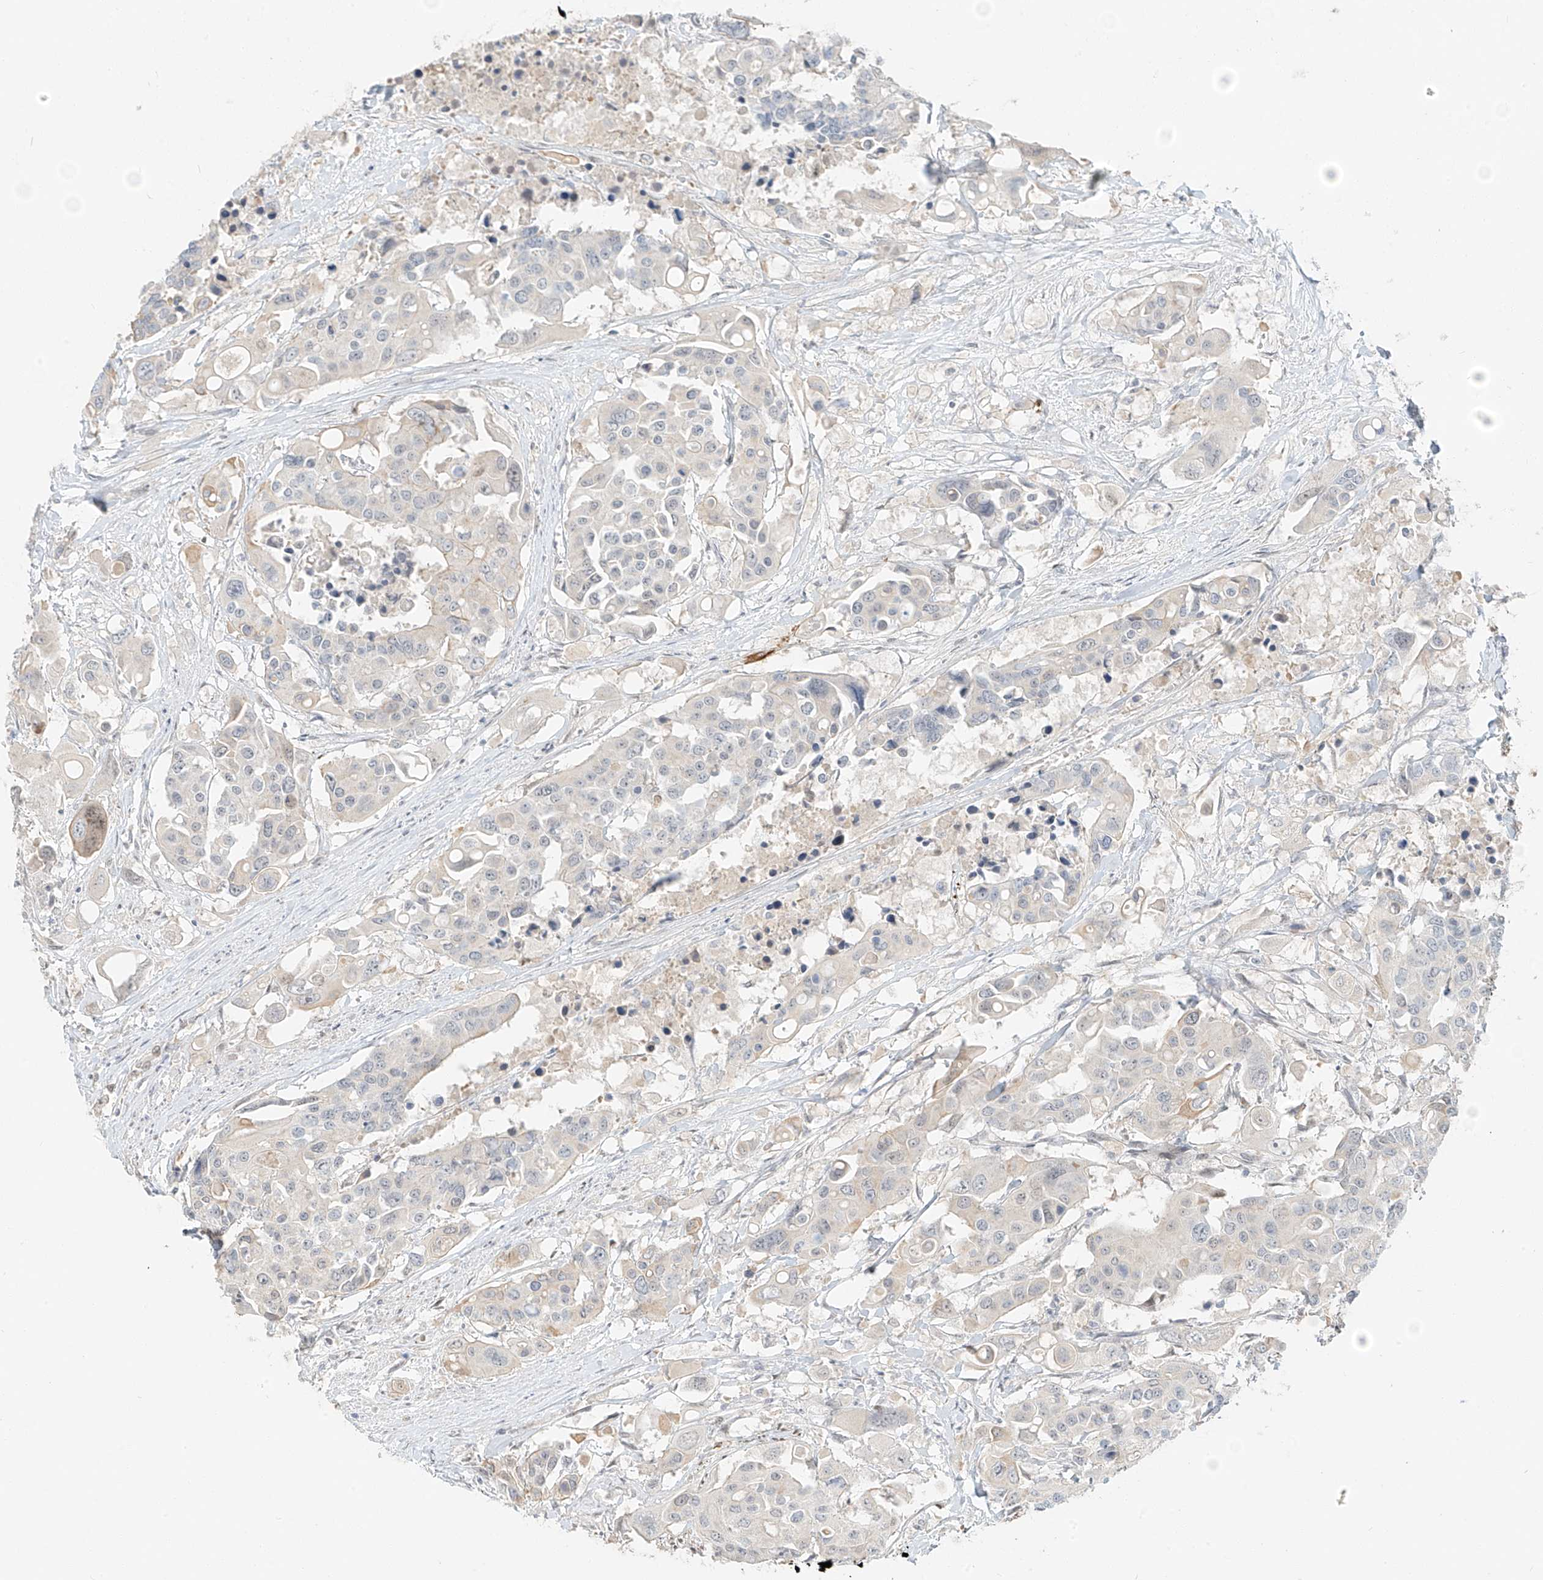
{"staining": {"intensity": "negative", "quantity": "none", "location": "none"}, "tissue": "colorectal cancer", "cell_type": "Tumor cells", "image_type": "cancer", "snomed": [{"axis": "morphology", "description": "Adenocarcinoma, NOS"}, {"axis": "topography", "description": "Colon"}], "caption": "Tumor cells show no significant positivity in colorectal cancer. (Stains: DAB immunohistochemistry (IHC) with hematoxylin counter stain, Microscopy: brightfield microscopy at high magnification).", "gene": "ZNF774", "patient": {"sex": "male", "age": 77}}